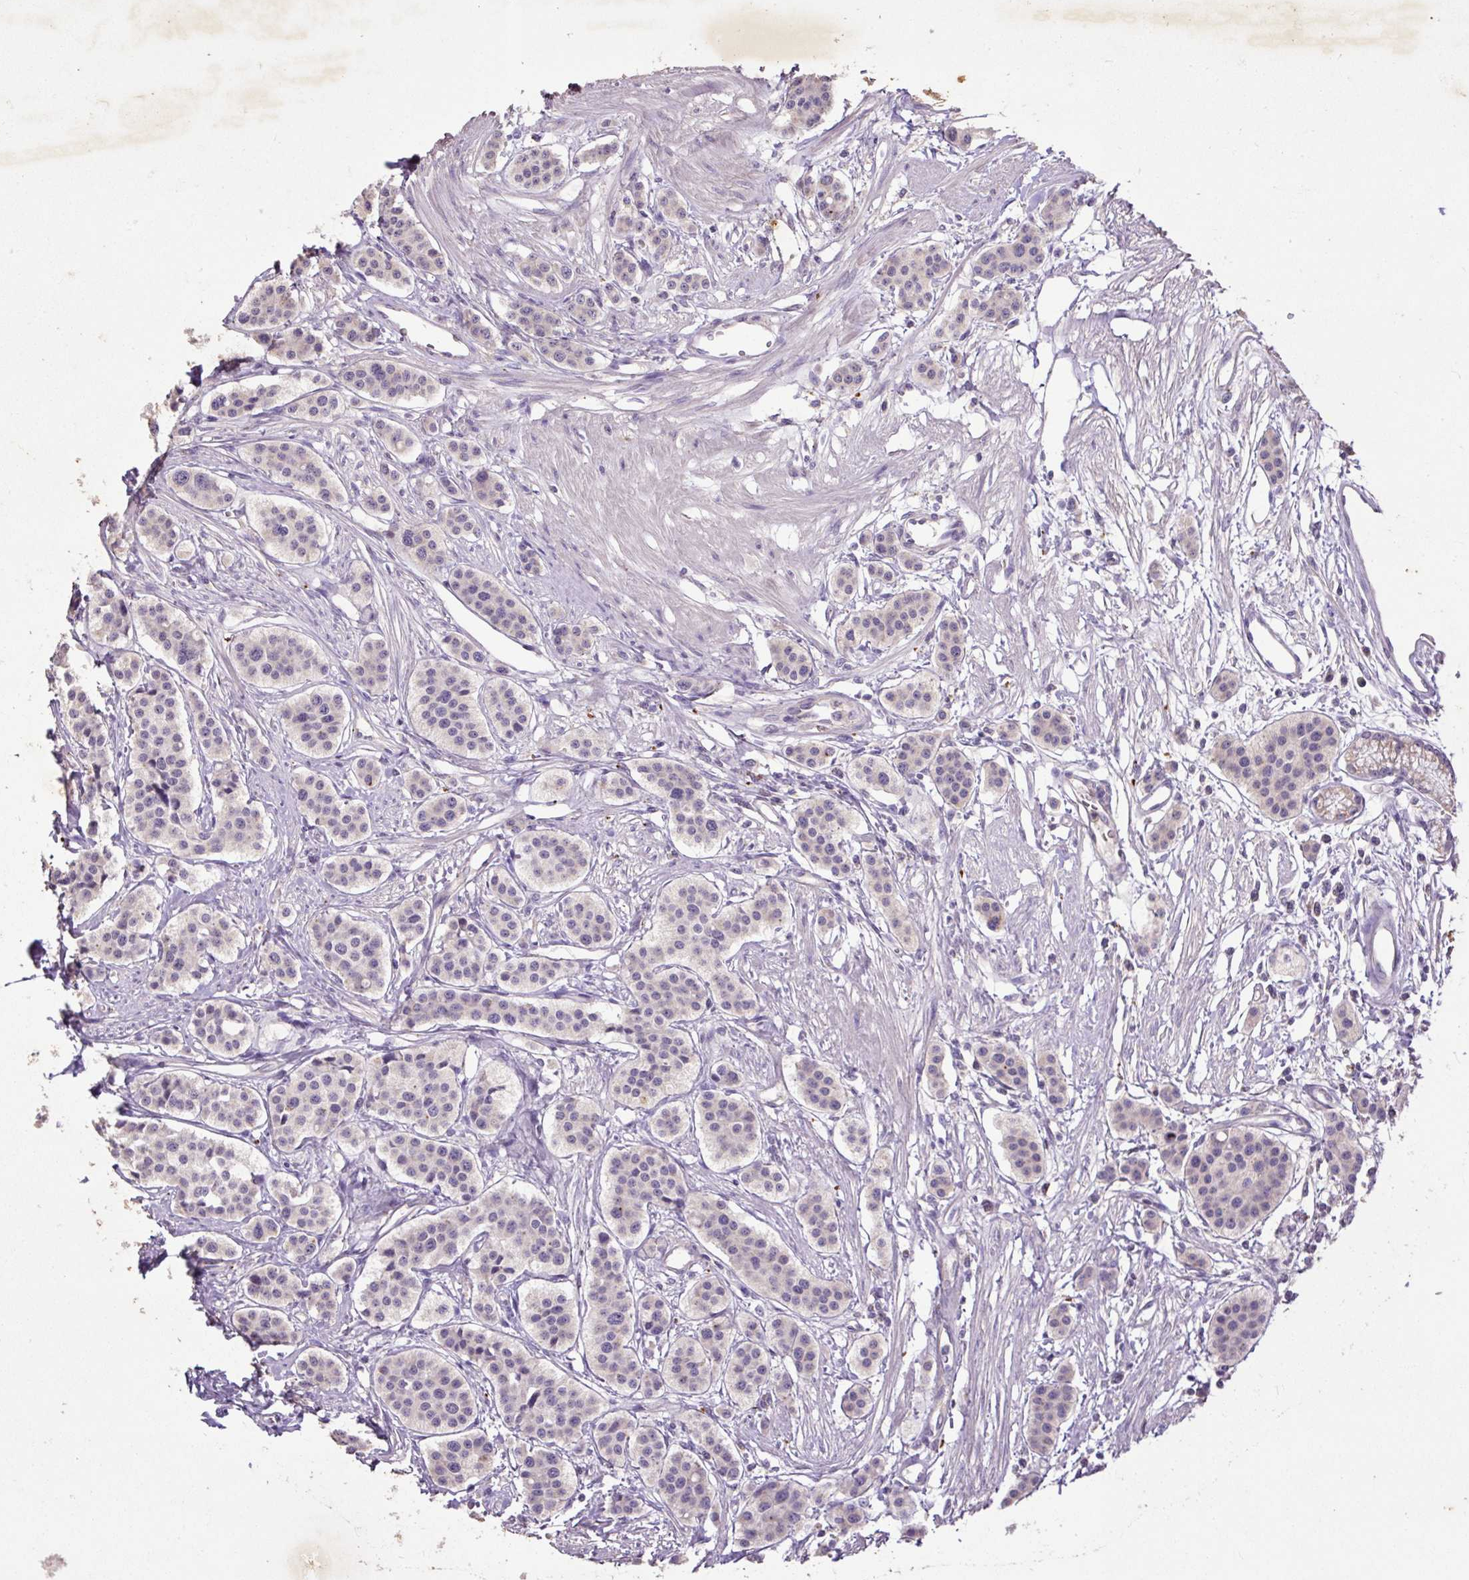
{"staining": {"intensity": "negative", "quantity": "none", "location": "none"}, "tissue": "carcinoid", "cell_type": "Tumor cells", "image_type": "cancer", "snomed": [{"axis": "morphology", "description": "Carcinoid, malignant, NOS"}, {"axis": "topography", "description": "Small intestine"}], "caption": "This is a histopathology image of immunohistochemistry (IHC) staining of carcinoid (malignant), which shows no positivity in tumor cells. Nuclei are stained in blue.", "gene": "LRTM2", "patient": {"sex": "male", "age": 60}}